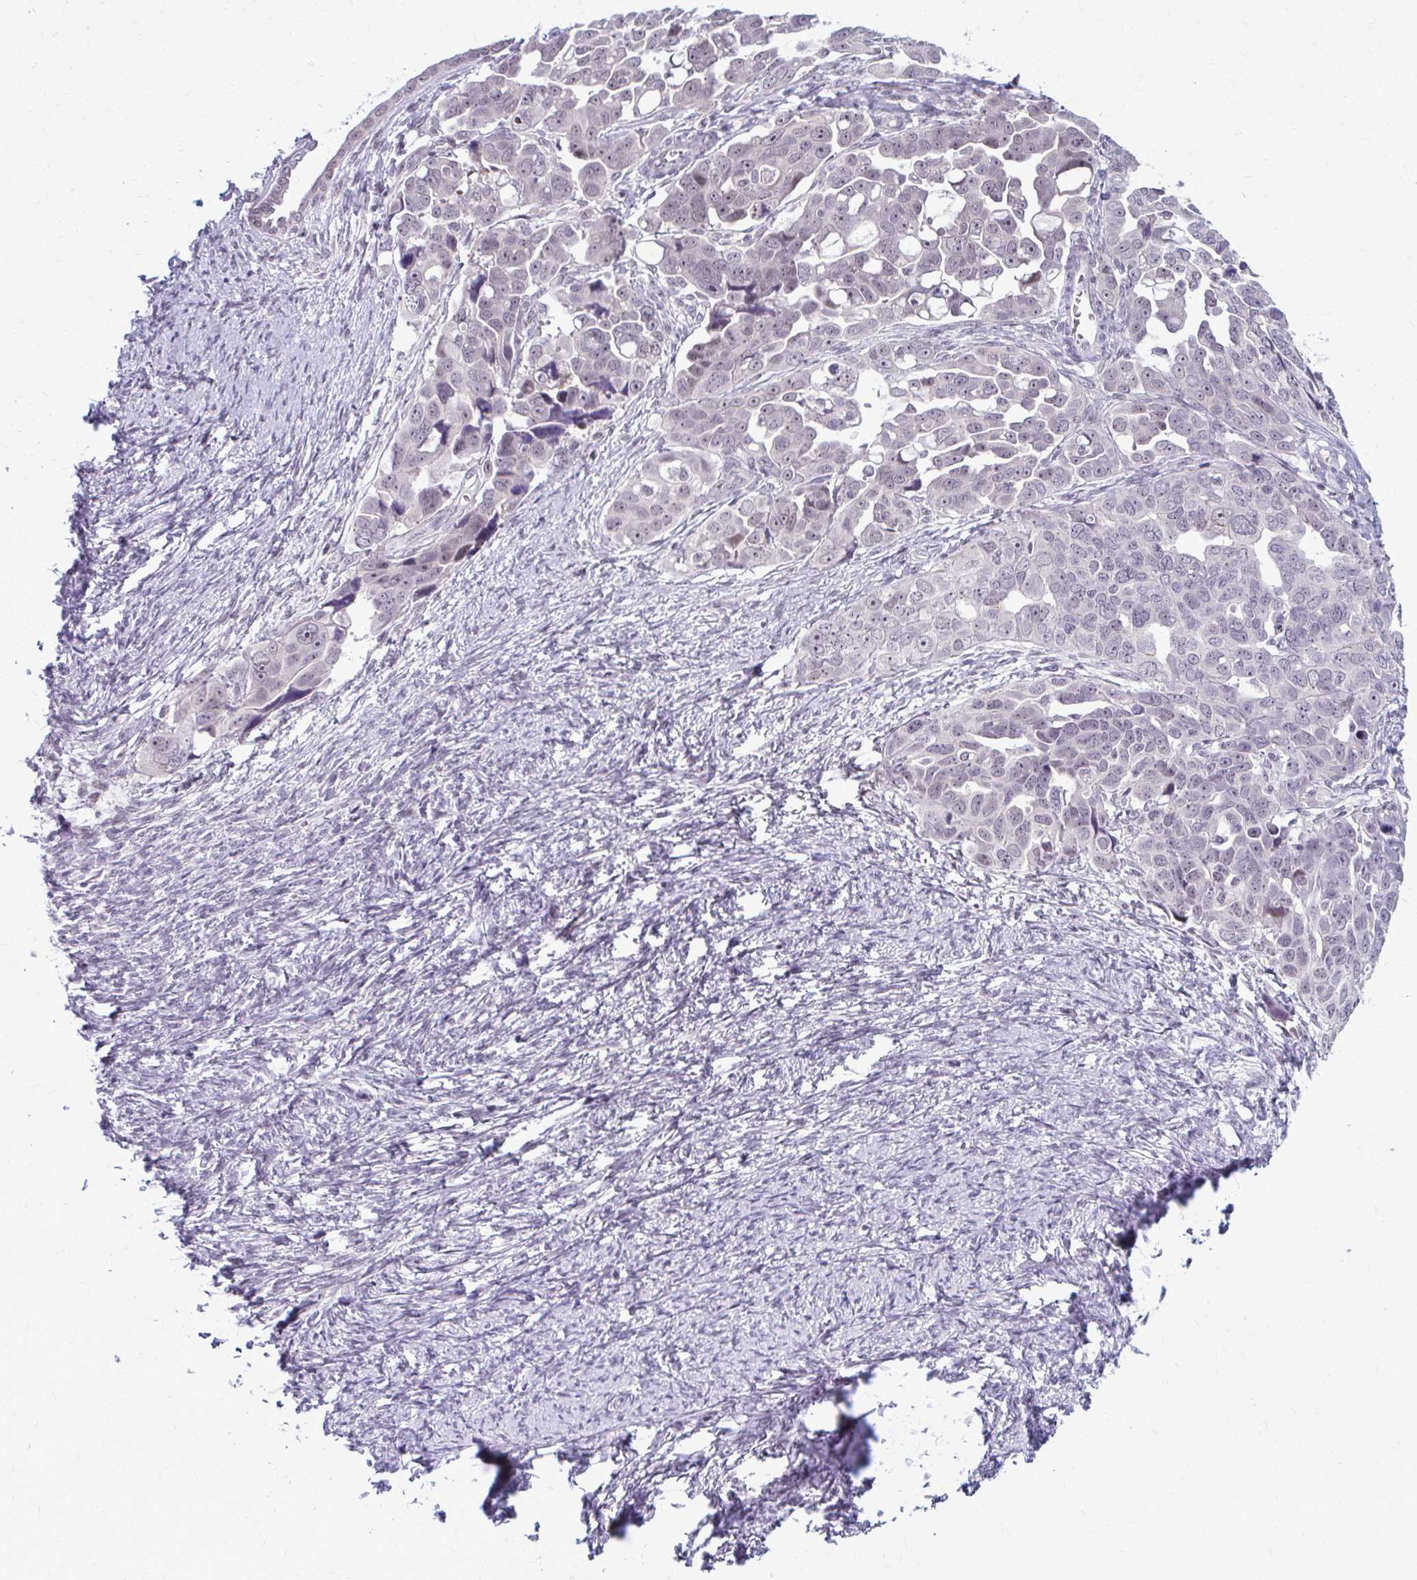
{"staining": {"intensity": "negative", "quantity": "none", "location": "none"}, "tissue": "ovarian cancer", "cell_type": "Tumor cells", "image_type": "cancer", "snomed": [{"axis": "morphology", "description": "Cystadenocarcinoma, serous, NOS"}, {"axis": "topography", "description": "Ovary"}], "caption": "This is a image of immunohistochemistry staining of ovarian serous cystadenocarcinoma, which shows no staining in tumor cells.", "gene": "MAF1", "patient": {"sex": "female", "age": 59}}